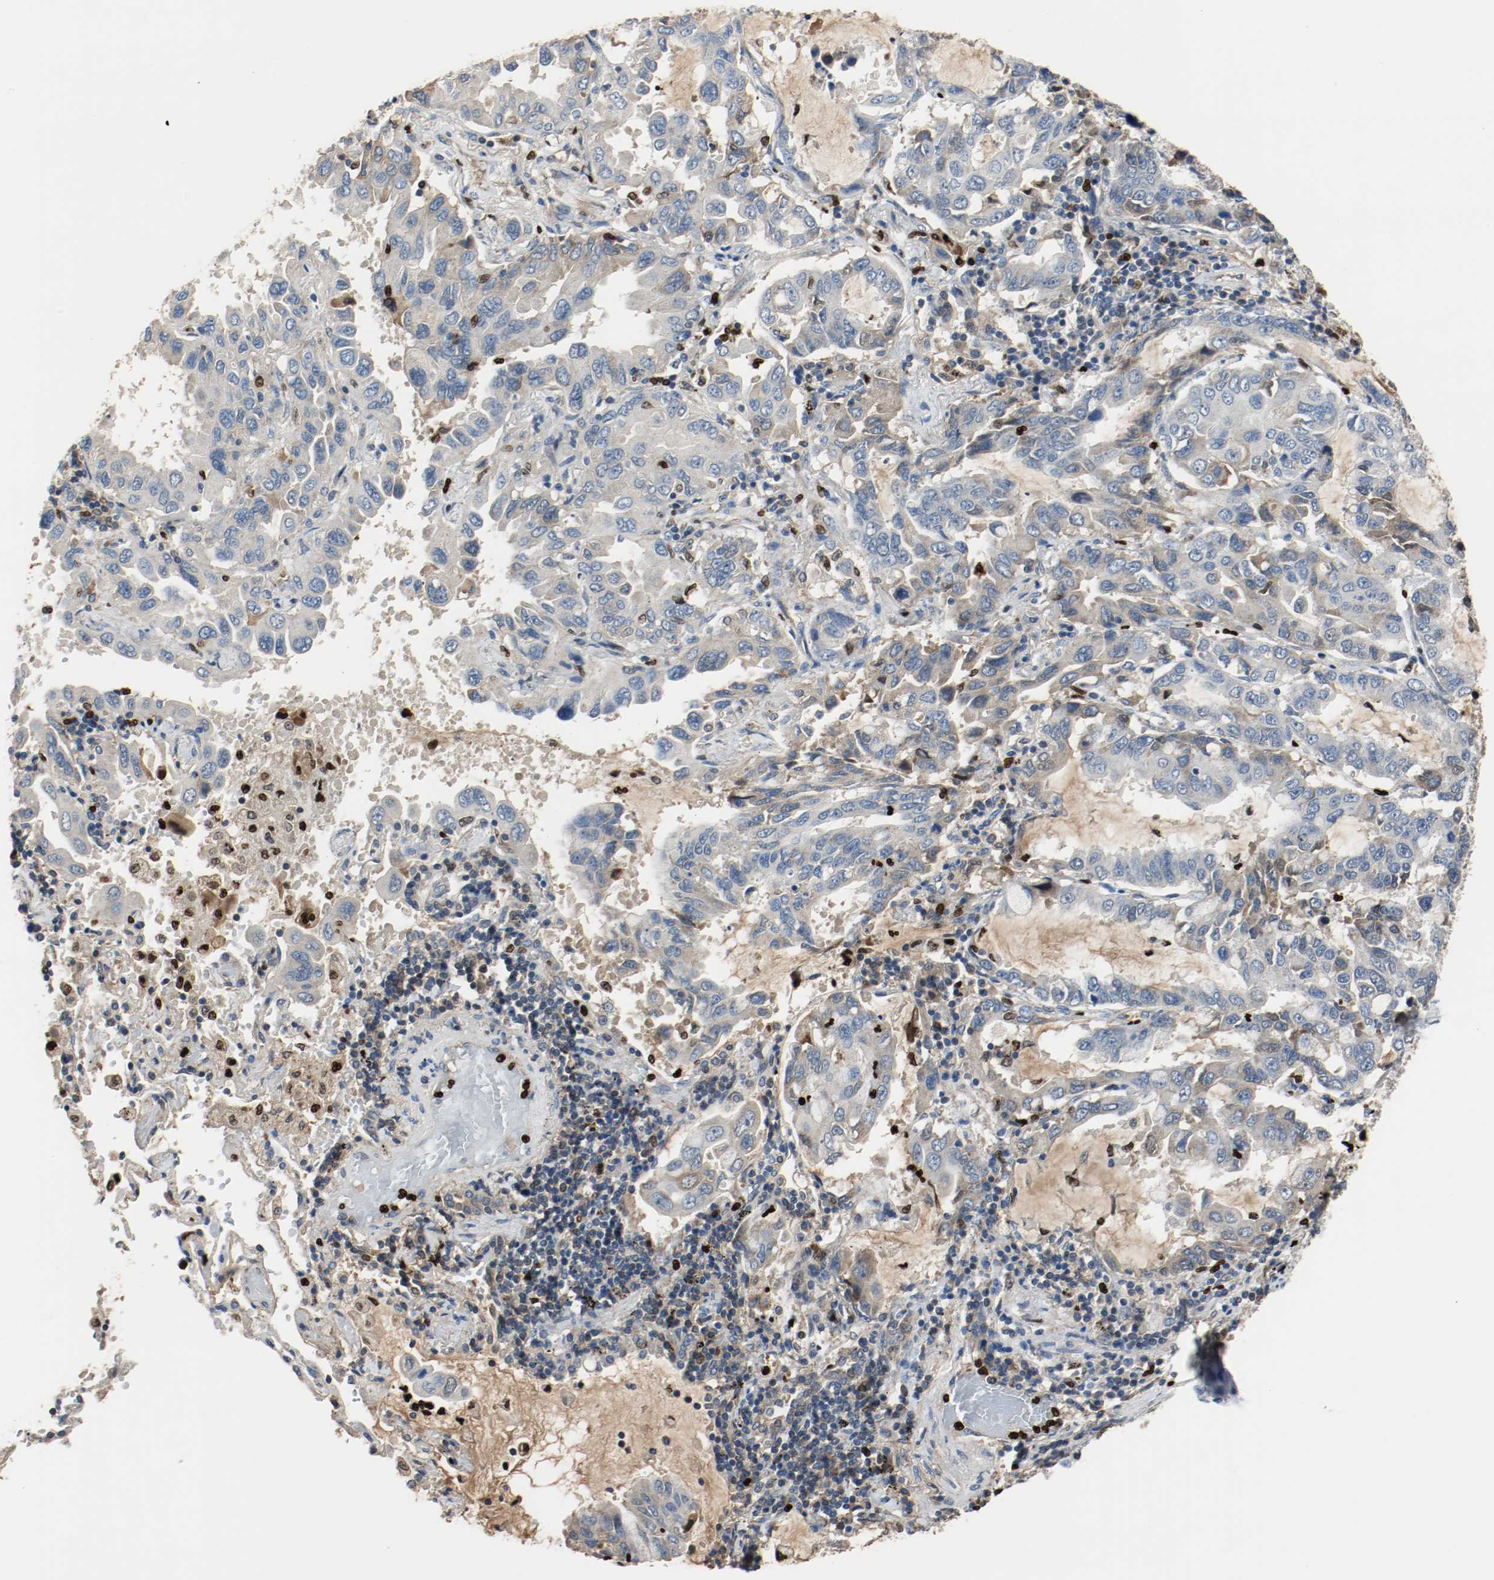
{"staining": {"intensity": "negative", "quantity": "none", "location": "none"}, "tissue": "lung cancer", "cell_type": "Tumor cells", "image_type": "cancer", "snomed": [{"axis": "morphology", "description": "Adenocarcinoma, NOS"}, {"axis": "topography", "description": "Lung"}], "caption": "An immunohistochemistry (IHC) photomicrograph of lung cancer (adenocarcinoma) is shown. There is no staining in tumor cells of lung cancer (adenocarcinoma). (Stains: DAB (3,3'-diaminobenzidine) IHC with hematoxylin counter stain, Microscopy: brightfield microscopy at high magnification).", "gene": "BLK", "patient": {"sex": "male", "age": 64}}